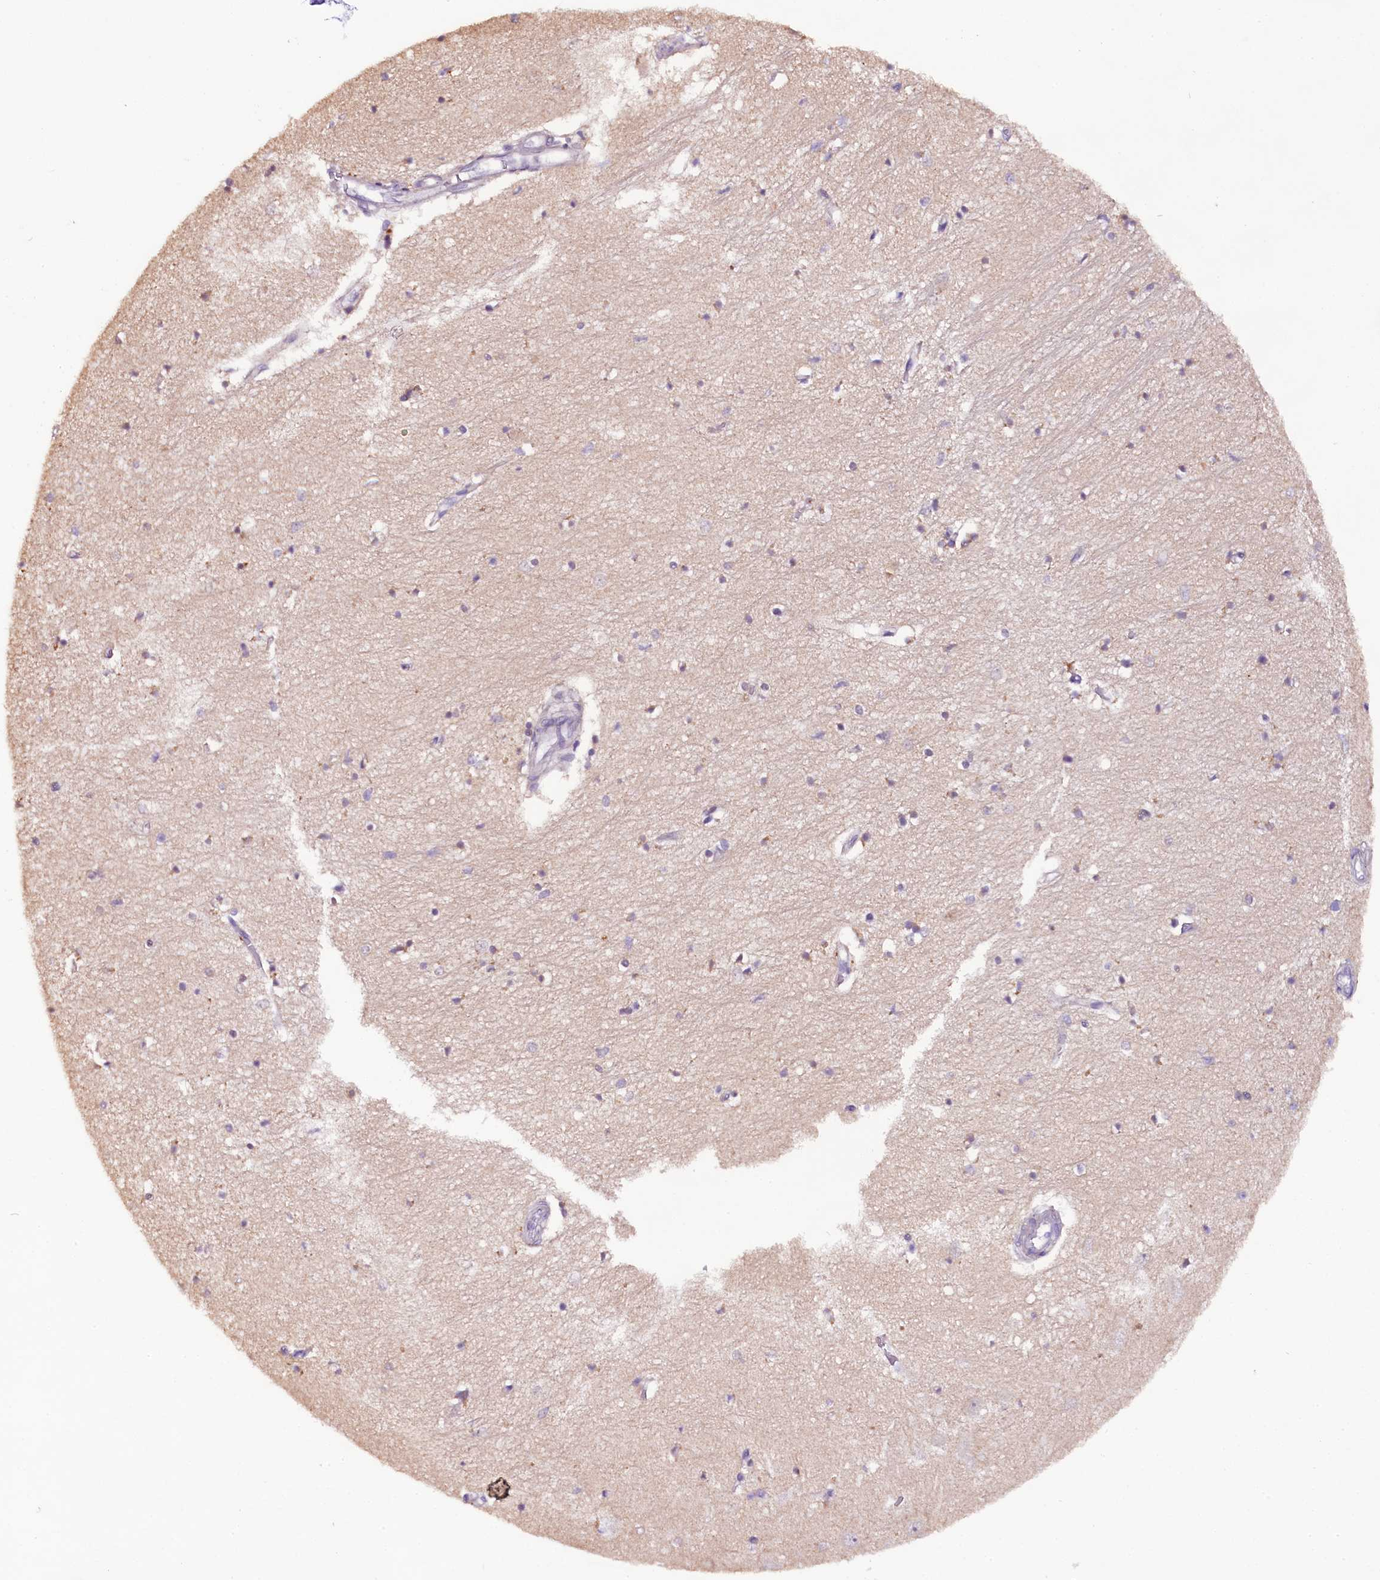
{"staining": {"intensity": "negative", "quantity": "none", "location": "none"}, "tissue": "hippocampus", "cell_type": "Glial cells", "image_type": "normal", "snomed": [{"axis": "morphology", "description": "Normal tissue, NOS"}, {"axis": "topography", "description": "Hippocampus"}], "caption": "Glial cells show no significant protein staining in unremarkable hippocampus.", "gene": "RPUSD2", "patient": {"sex": "female", "age": 64}}